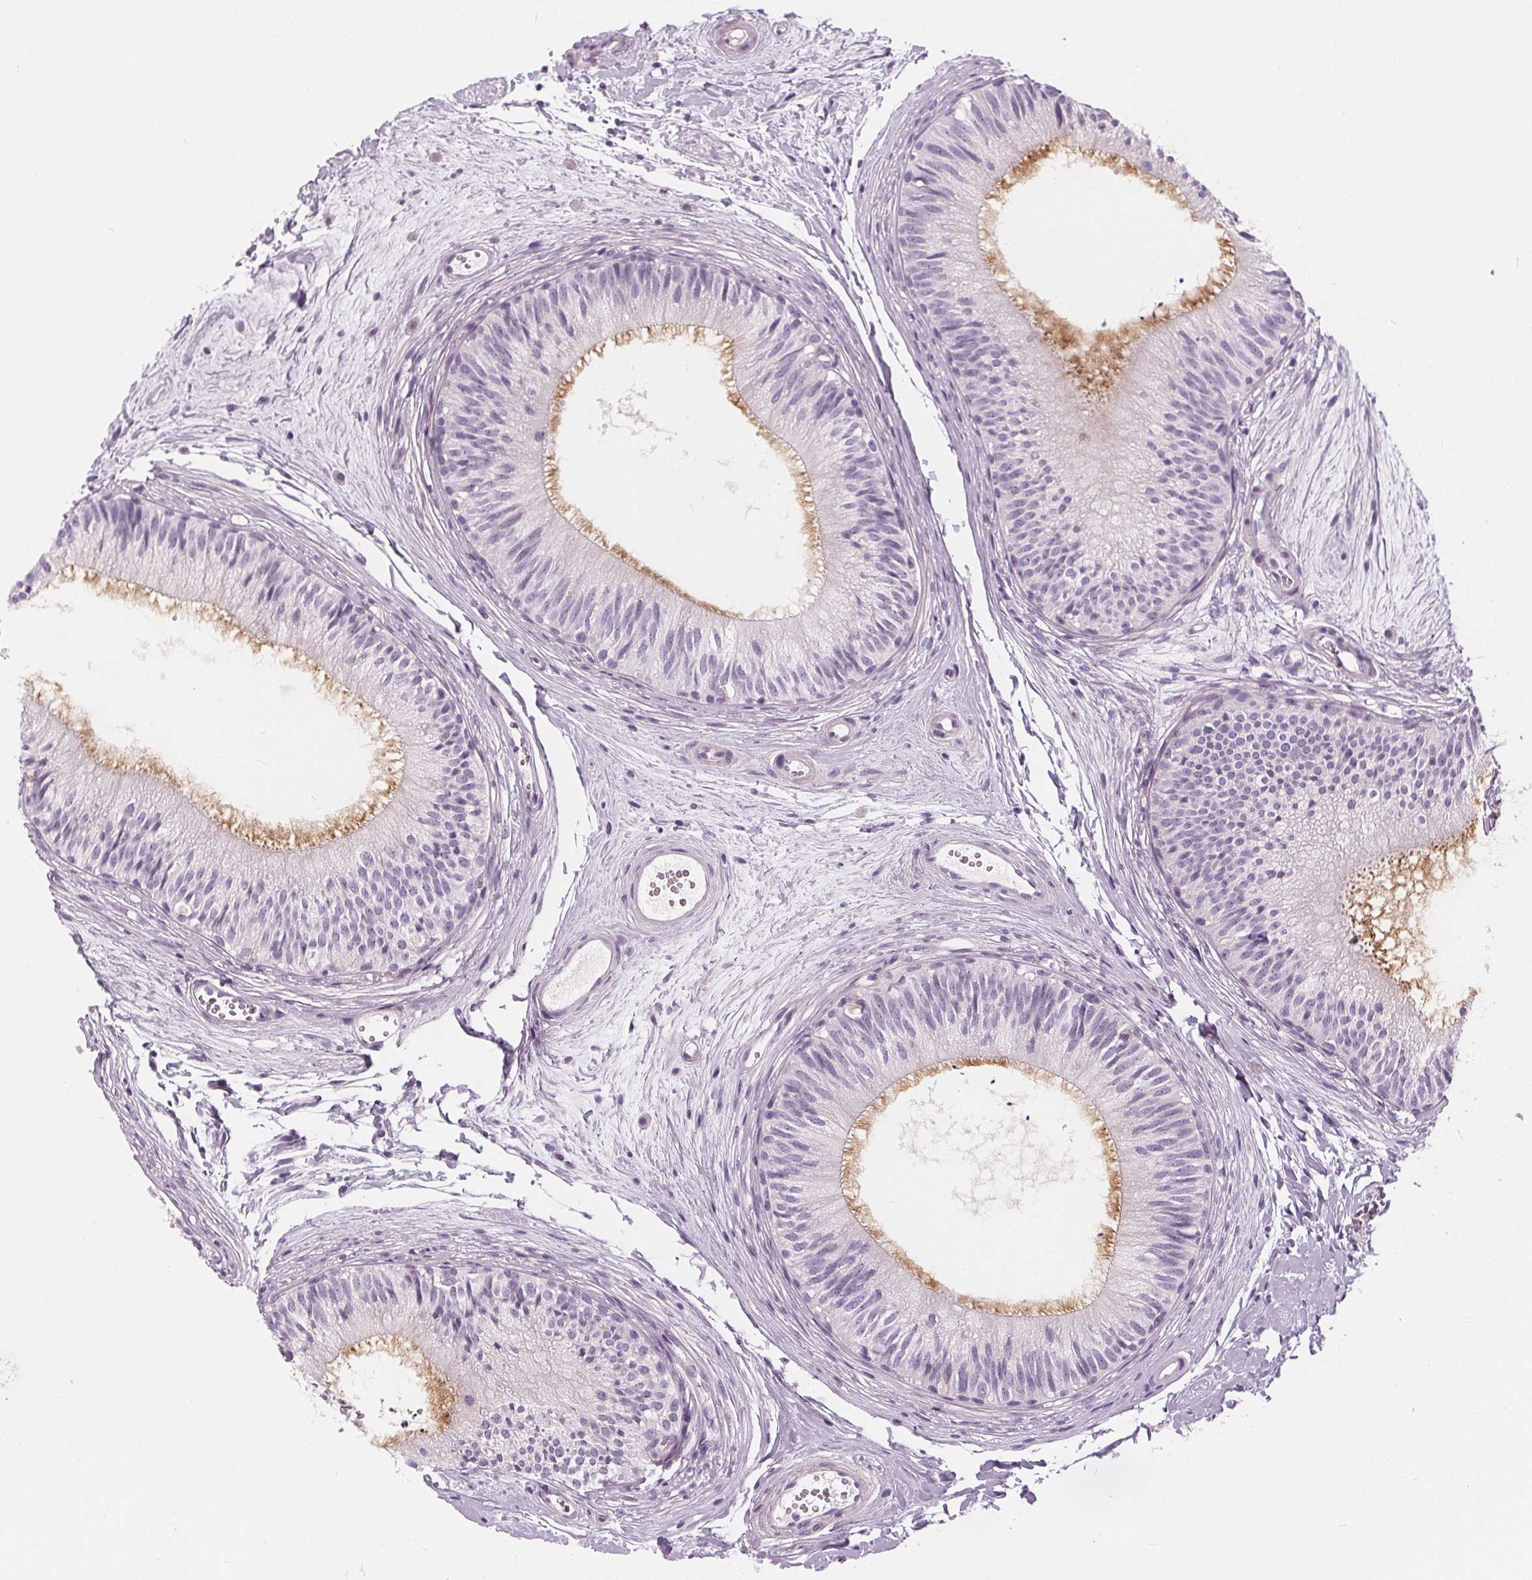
{"staining": {"intensity": "moderate", "quantity": "<25%", "location": "cytoplasmic/membranous"}, "tissue": "epididymis", "cell_type": "Glandular cells", "image_type": "normal", "snomed": [{"axis": "morphology", "description": "Normal tissue, NOS"}, {"axis": "topography", "description": "Epididymis"}], "caption": "This histopathology image demonstrates IHC staining of normal epididymis, with low moderate cytoplasmic/membranous positivity in about <25% of glandular cells.", "gene": "SLC5A12", "patient": {"sex": "male", "age": 29}}